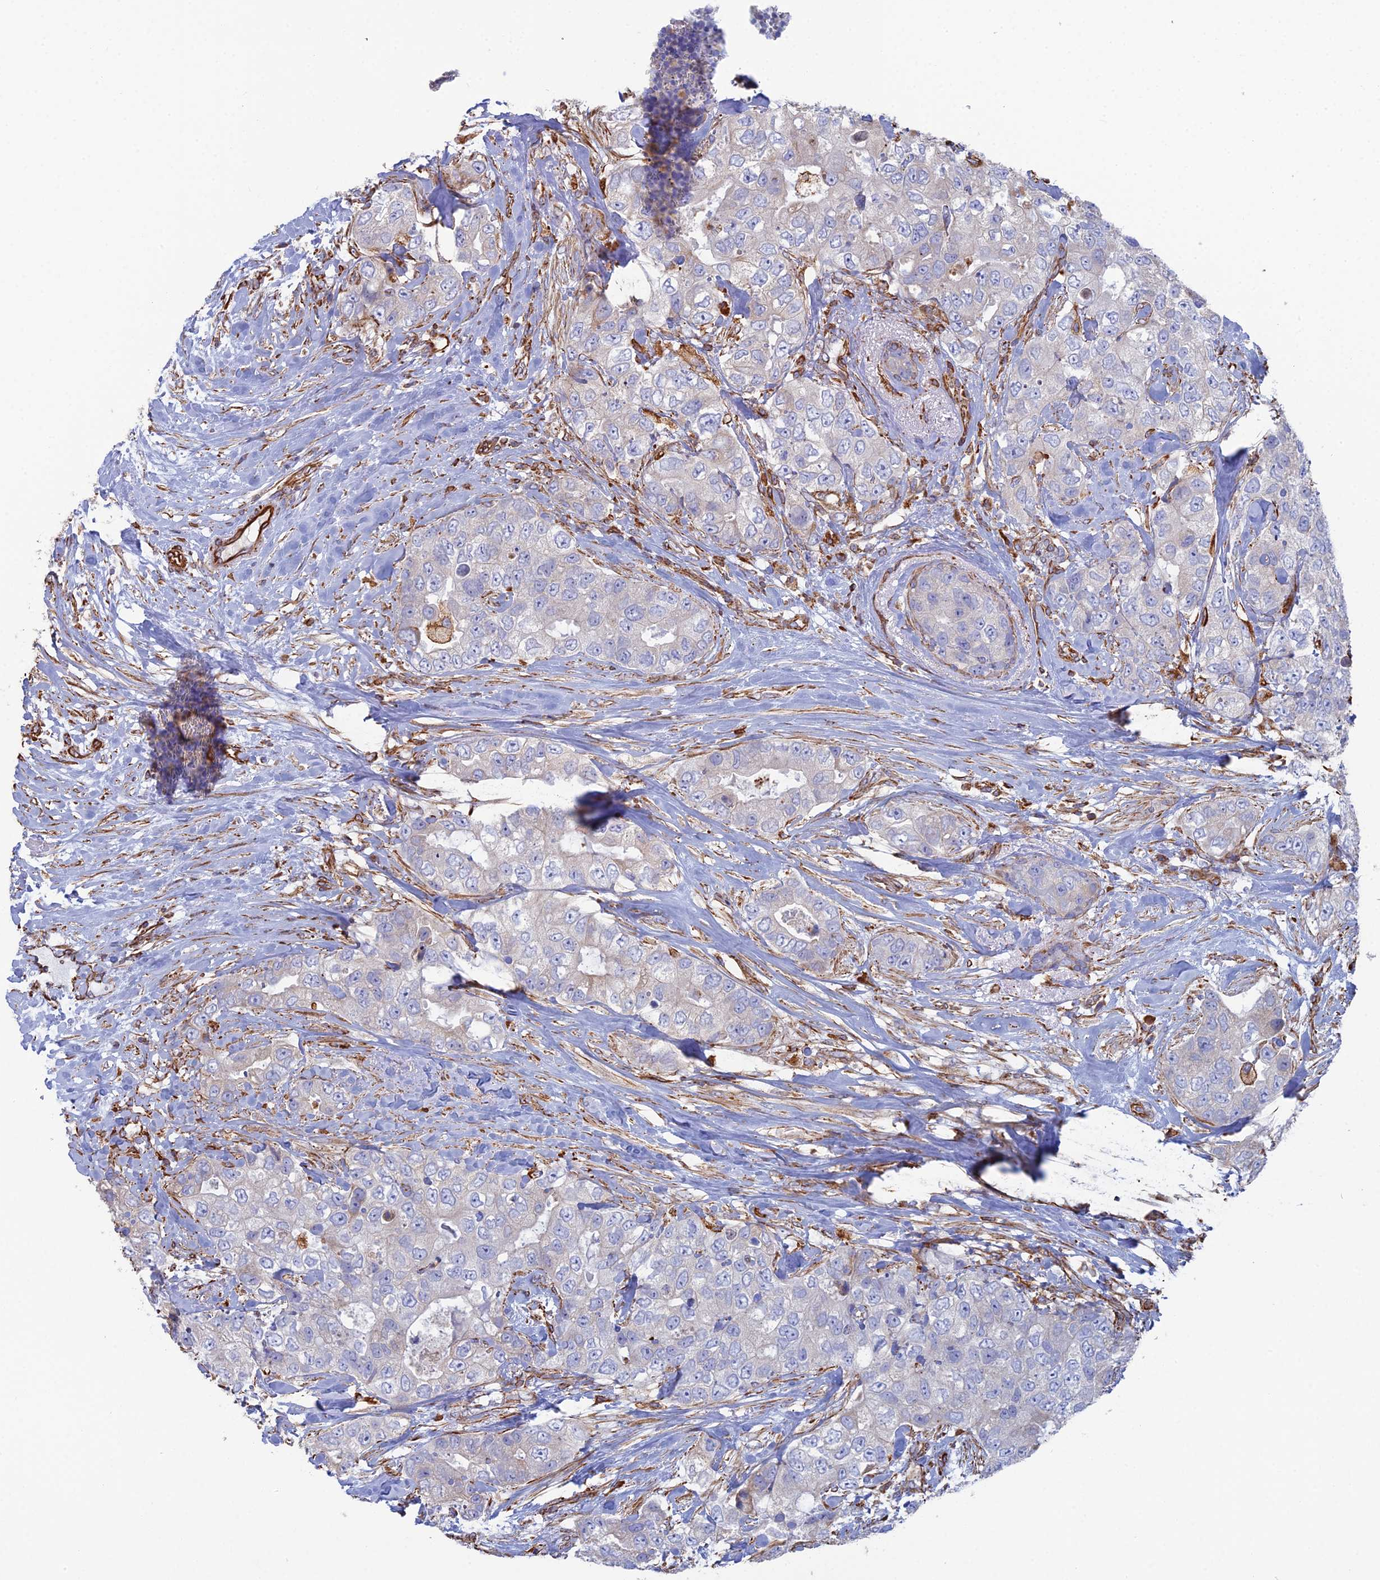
{"staining": {"intensity": "negative", "quantity": "none", "location": "none"}, "tissue": "breast cancer", "cell_type": "Tumor cells", "image_type": "cancer", "snomed": [{"axis": "morphology", "description": "Duct carcinoma"}, {"axis": "topography", "description": "Breast"}], "caption": "Immunohistochemistry micrograph of infiltrating ductal carcinoma (breast) stained for a protein (brown), which displays no positivity in tumor cells.", "gene": "CLVS2", "patient": {"sex": "female", "age": 62}}